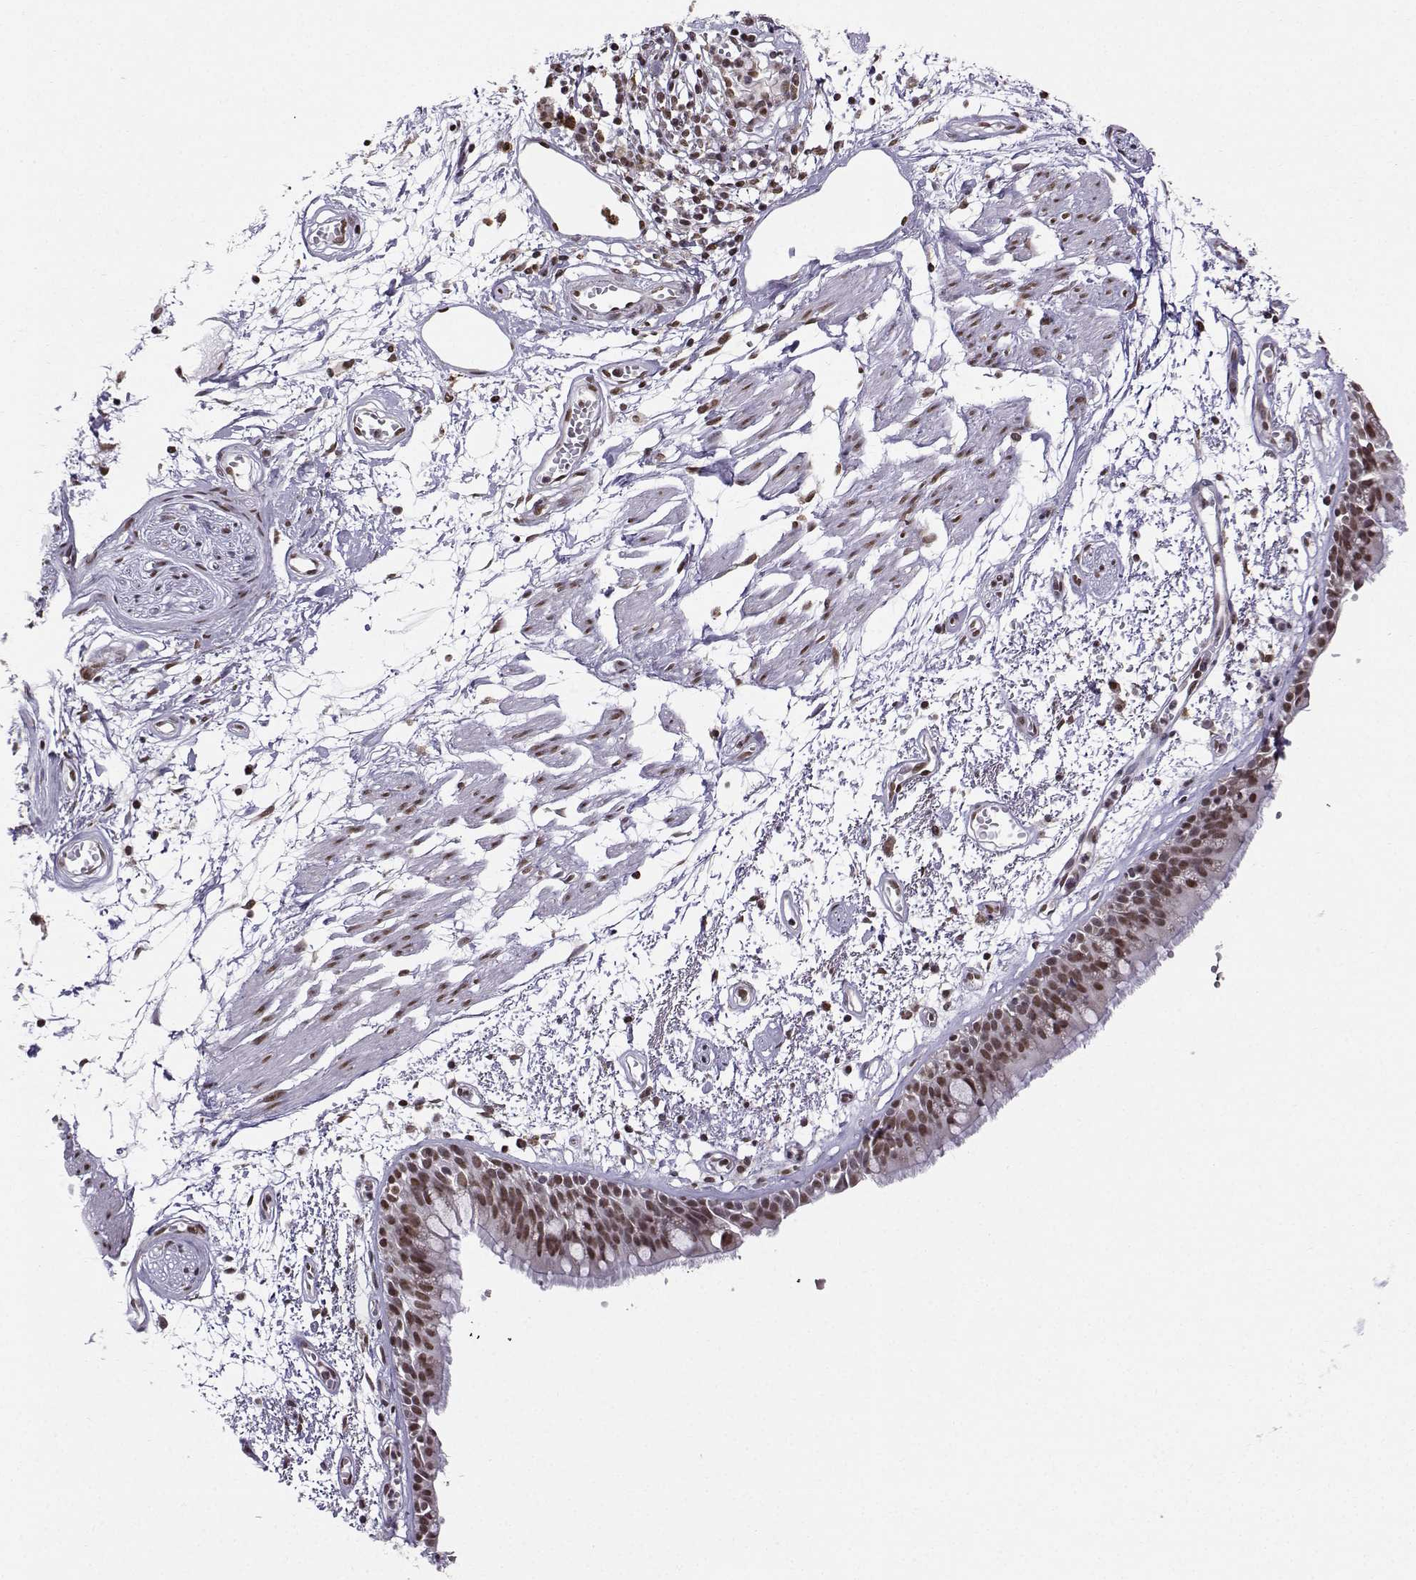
{"staining": {"intensity": "moderate", "quantity": ">75%", "location": "nuclear"}, "tissue": "bronchus", "cell_type": "Respiratory epithelial cells", "image_type": "normal", "snomed": [{"axis": "morphology", "description": "Normal tissue, NOS"}, {"axis": "morphology", "description": "Squamous cell carcinoma, NOS"}, {"axis": "topography", "description": "Cartilage tissue"}, {"axis": "topography", "description": "Bronchus"}, {"axis": "topography", "description": "Lung"}], "caption": "Immunohistochemical staining of unremarkable bronchus demonstrates moderate nuclear protein expression in about >75% of respiratory epithelial cells.", "gene": "EZH1", "patient": {"sex": "male", "age": 66}}